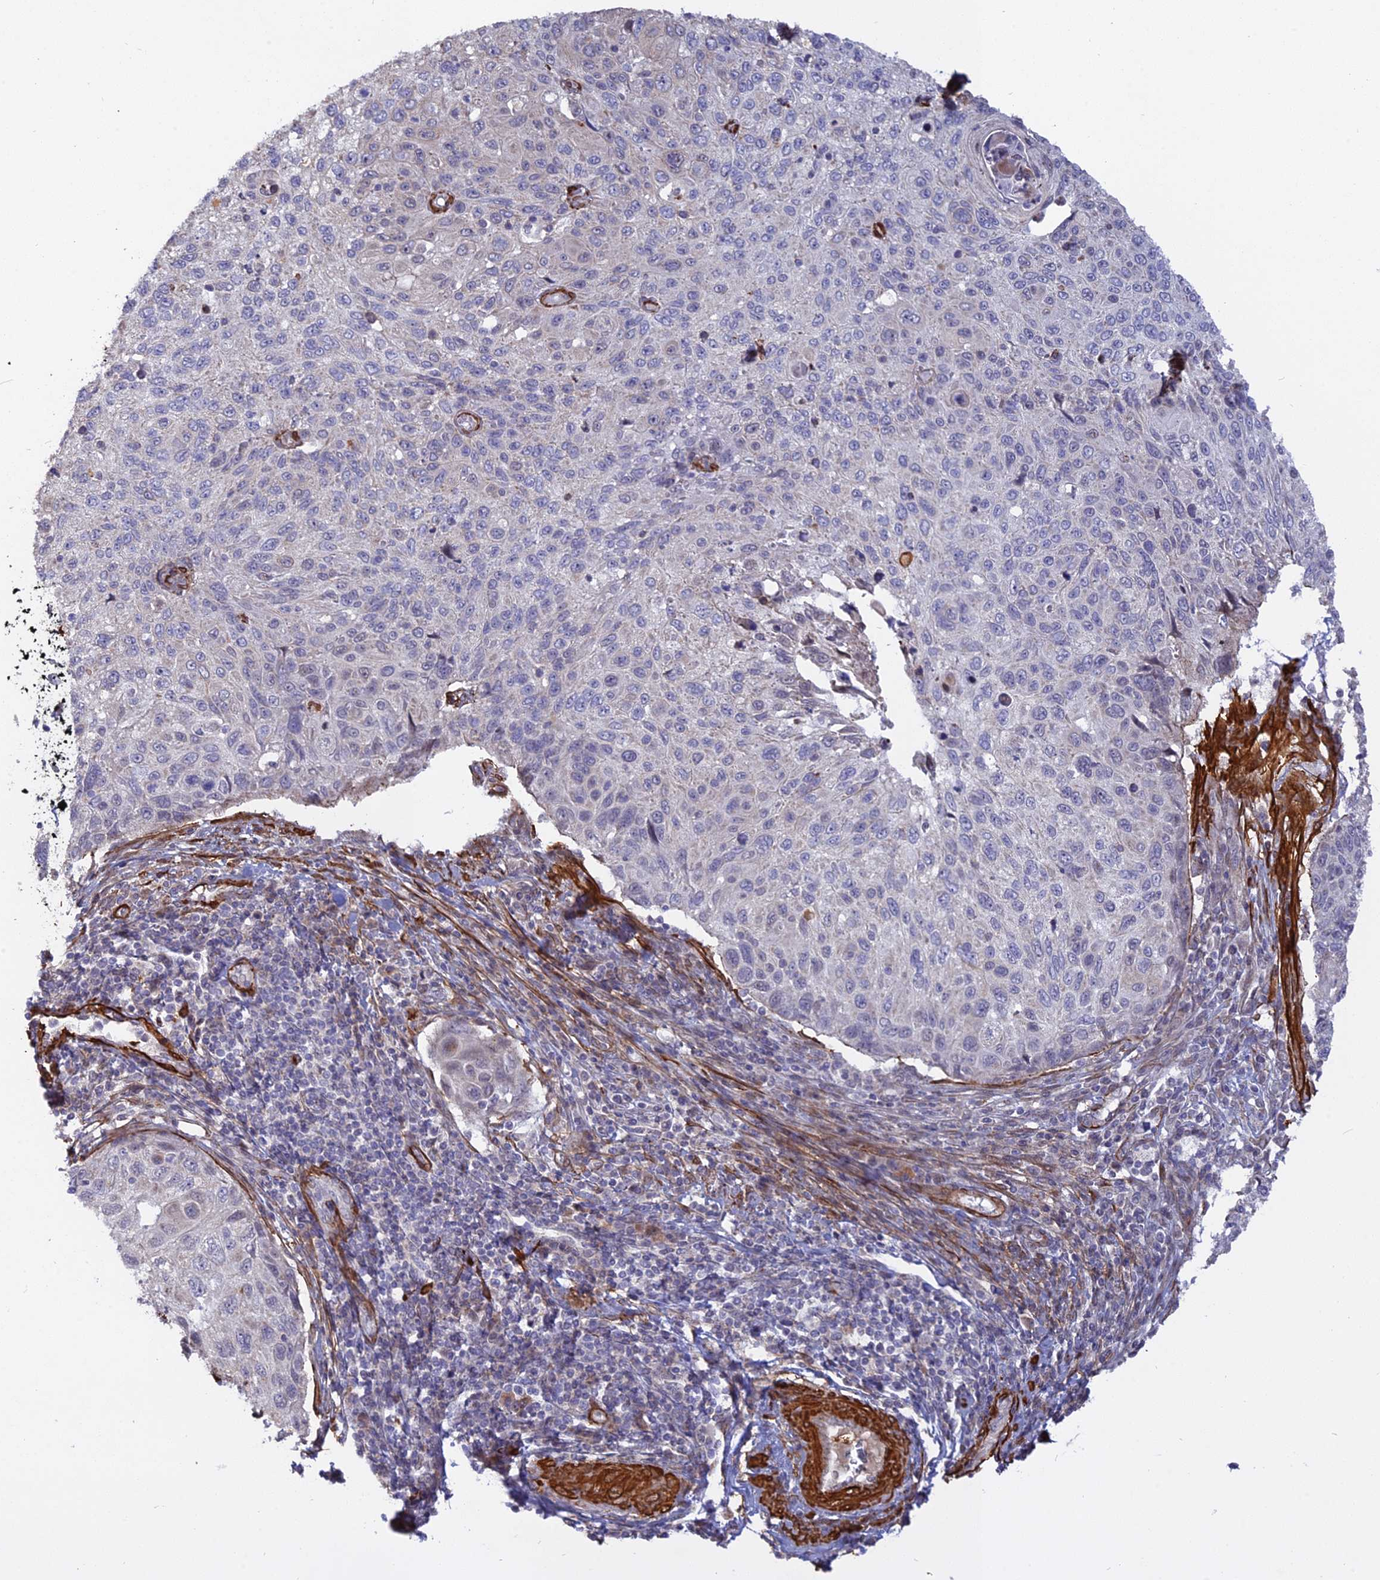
{"staining": {"intensity": "negative", "quantity": "none", "location": "none"}, "tissue": "cervical cancer", "cell_type": "Tumor cells", "image_type": "cancer", "snomed": [{"axis": "morphology", "description": "Squamous cell carcinoma, NOS"}, {"axis": "topography", "description": "Cervix"}], "caption": "Protein analysis of cervical cancer (squamous cell carcinoma) displays no significant staining in tumor cells. (DAB (3,3'-diaminobenzidine) IHC, high magnification).", "gene": "CCDC154", "patient": {"sex": "female", "age": 70}}